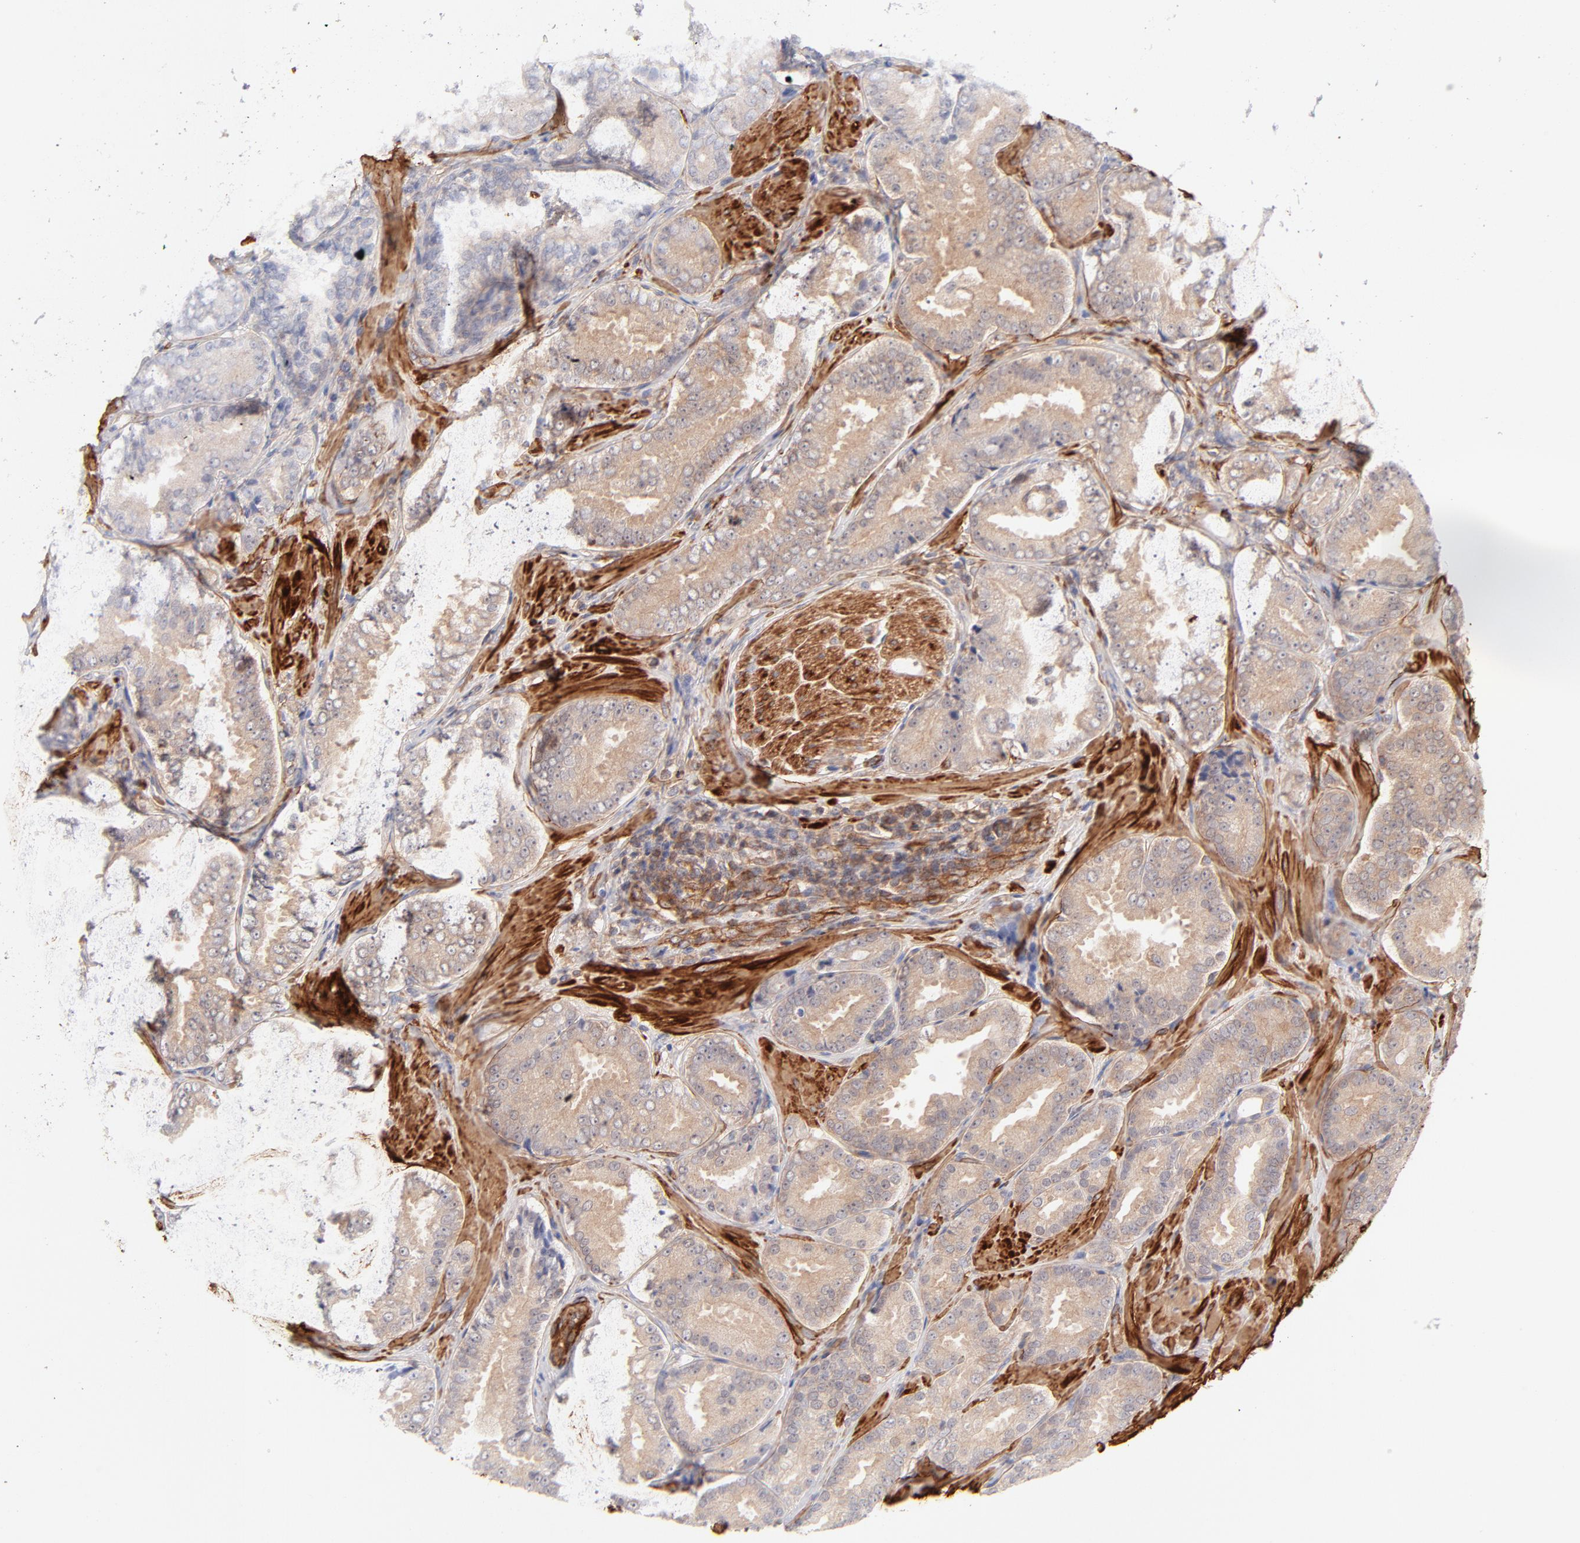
{"staining": {"intensity": "moderate", "quantity": ">75%", "location": "cytoplasmic/membranous"}, "tissue": "prostate cancer", "cell_type": "Tumor cells", "image_type": "cancer", "snomed": [{"axis": "morphology", "description": "Adenocarcinoma, Low grade"}, {"axis": "topography", "description": "Prostate"}], "caption": "The histopathology image exhibits immunohistochemical staining of adenocarcinoma (low-grade) (prostate). There is moderate cytoplasmic/membranous positivity is present in approximately >75% of tumor cells. The staining is performed using DAB brown chromogen to label protein expression. The nuclei are counter-stained blue using hematoxylin.", "gene": "LDLRAP1", "patient": {"sex": "male", "age": 59}}